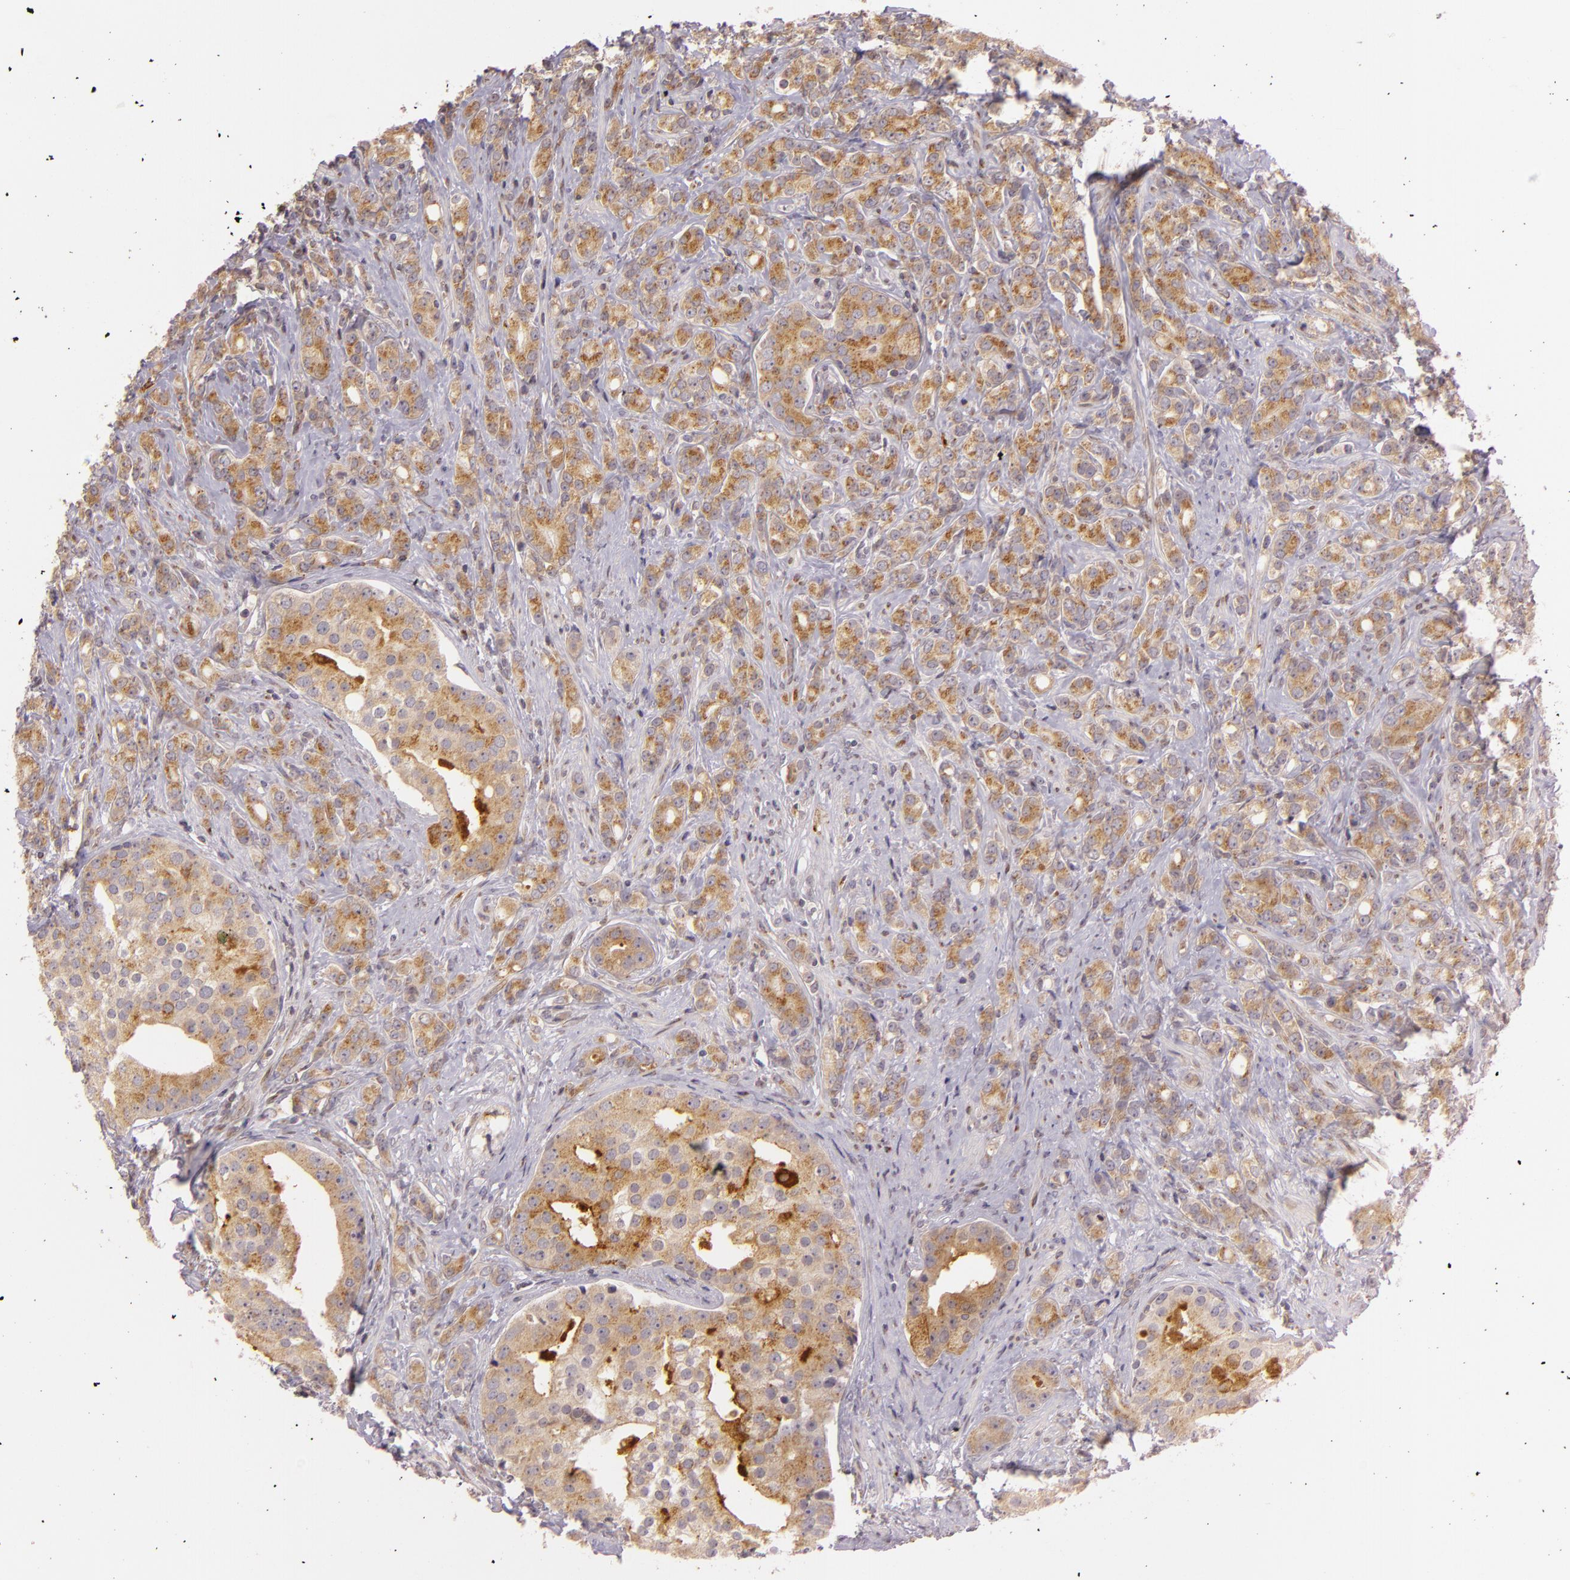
{"staining": {"intensity": "moderate", "quantity": ">75%", "location": "cytoplasmic/membranous"}, "tissue": "prostate cancer", "cell_type": "Tumor cells", "image_type": "cancer", "snomed": [{"axis": "morphology", "description": "Adenocarcinoma, Medium grade"}, {"axis": "topography", "description": "Prostate"}], "caption": "Prostate cancer (adenocarcinoma (medium-grade)) stained for a protein (brown) displays moderate cytoplasmic/membranous positive positivity in approximately >75% of tumor cells.", "gene": "LGMN", "patient": {"sex": "male", "age": 59}}